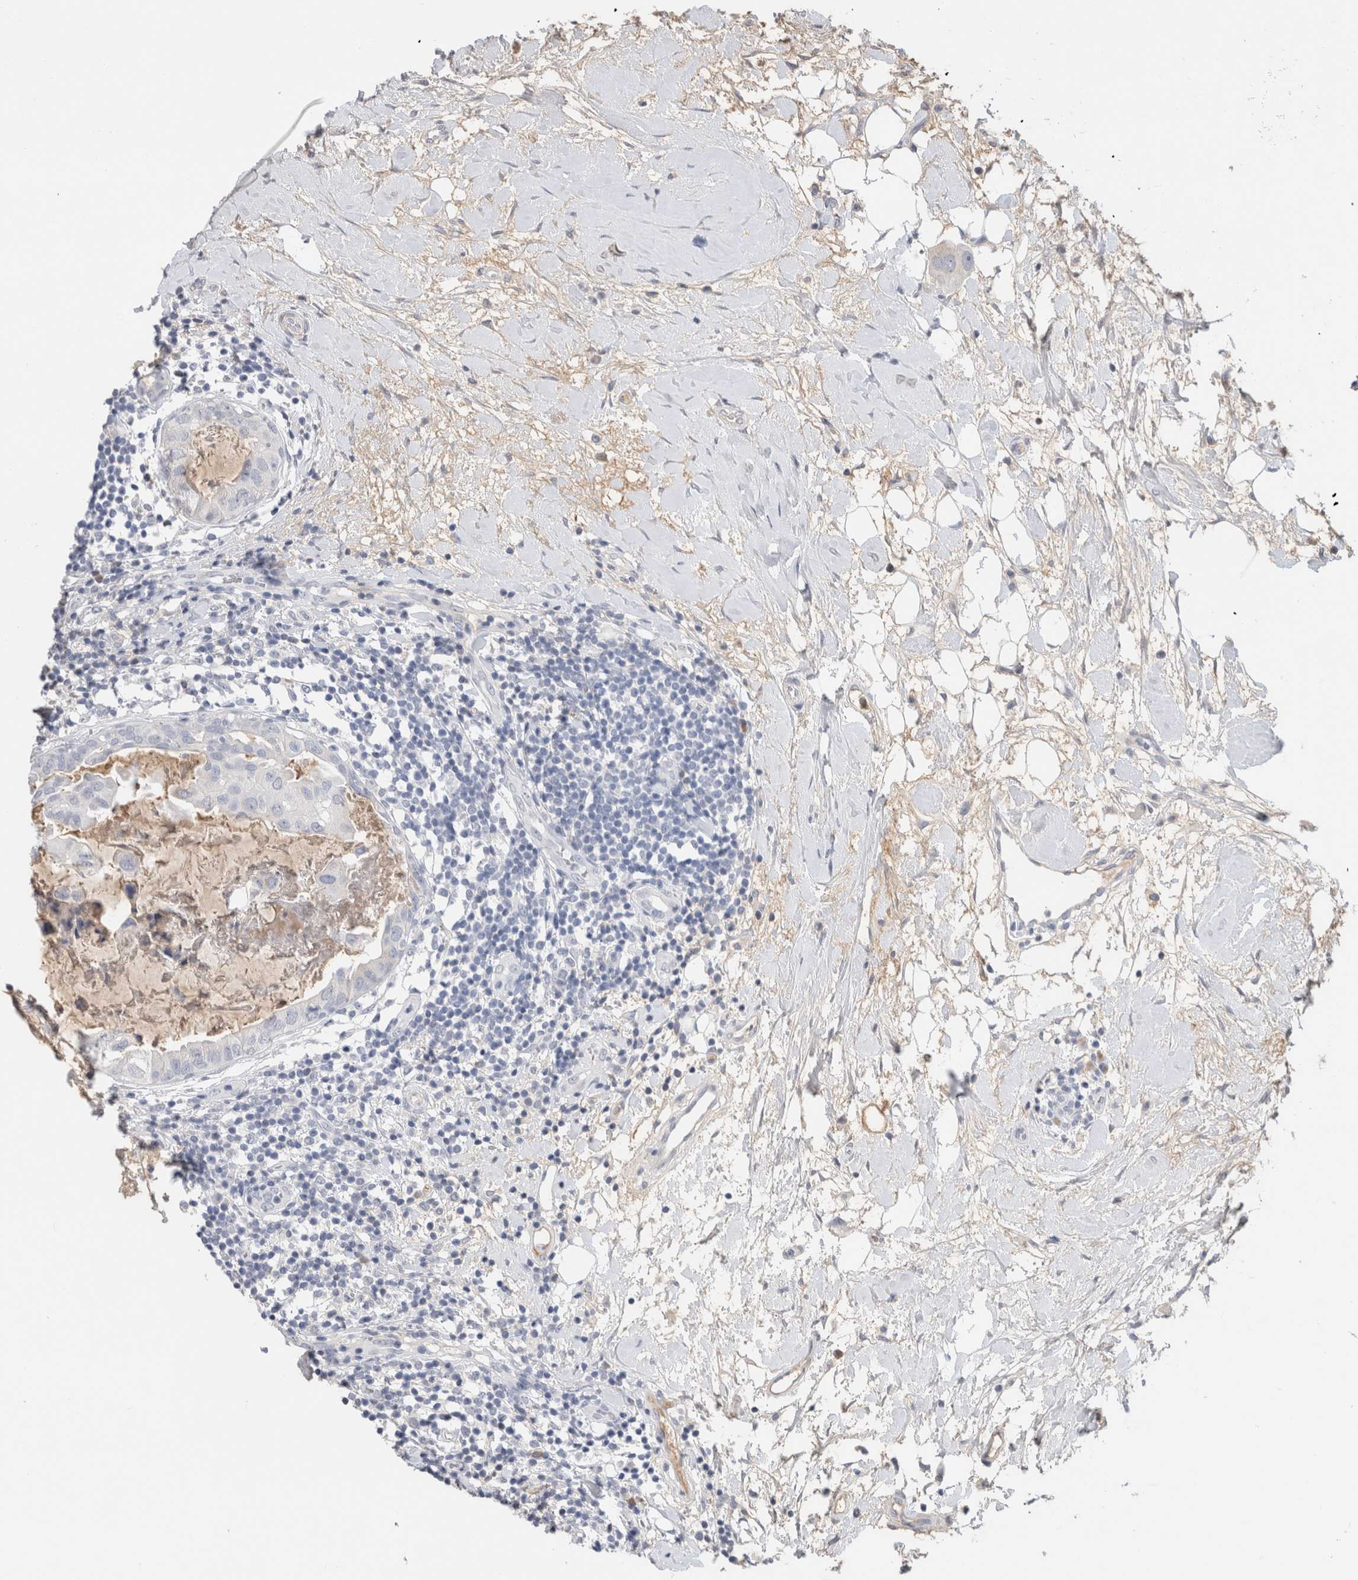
{"staining": {"intensity": "negative", "quantity": "none", "location": "none"}, "tissue": "breast cancer", "cell_type": "Tumor cells", "image_type": "cancer", "snomed": [{"axis": "morphology", "description": "Duct carcinoma"}, {"axis": "topography", "description": "Breast"}], "caption": "An image of intraductal carcinoma (breast) stained for a protein demonstrates no brown staining in tumor cells.", "gene": "SCGB1A1", "patient": {"sex": "female", "age": 40}}